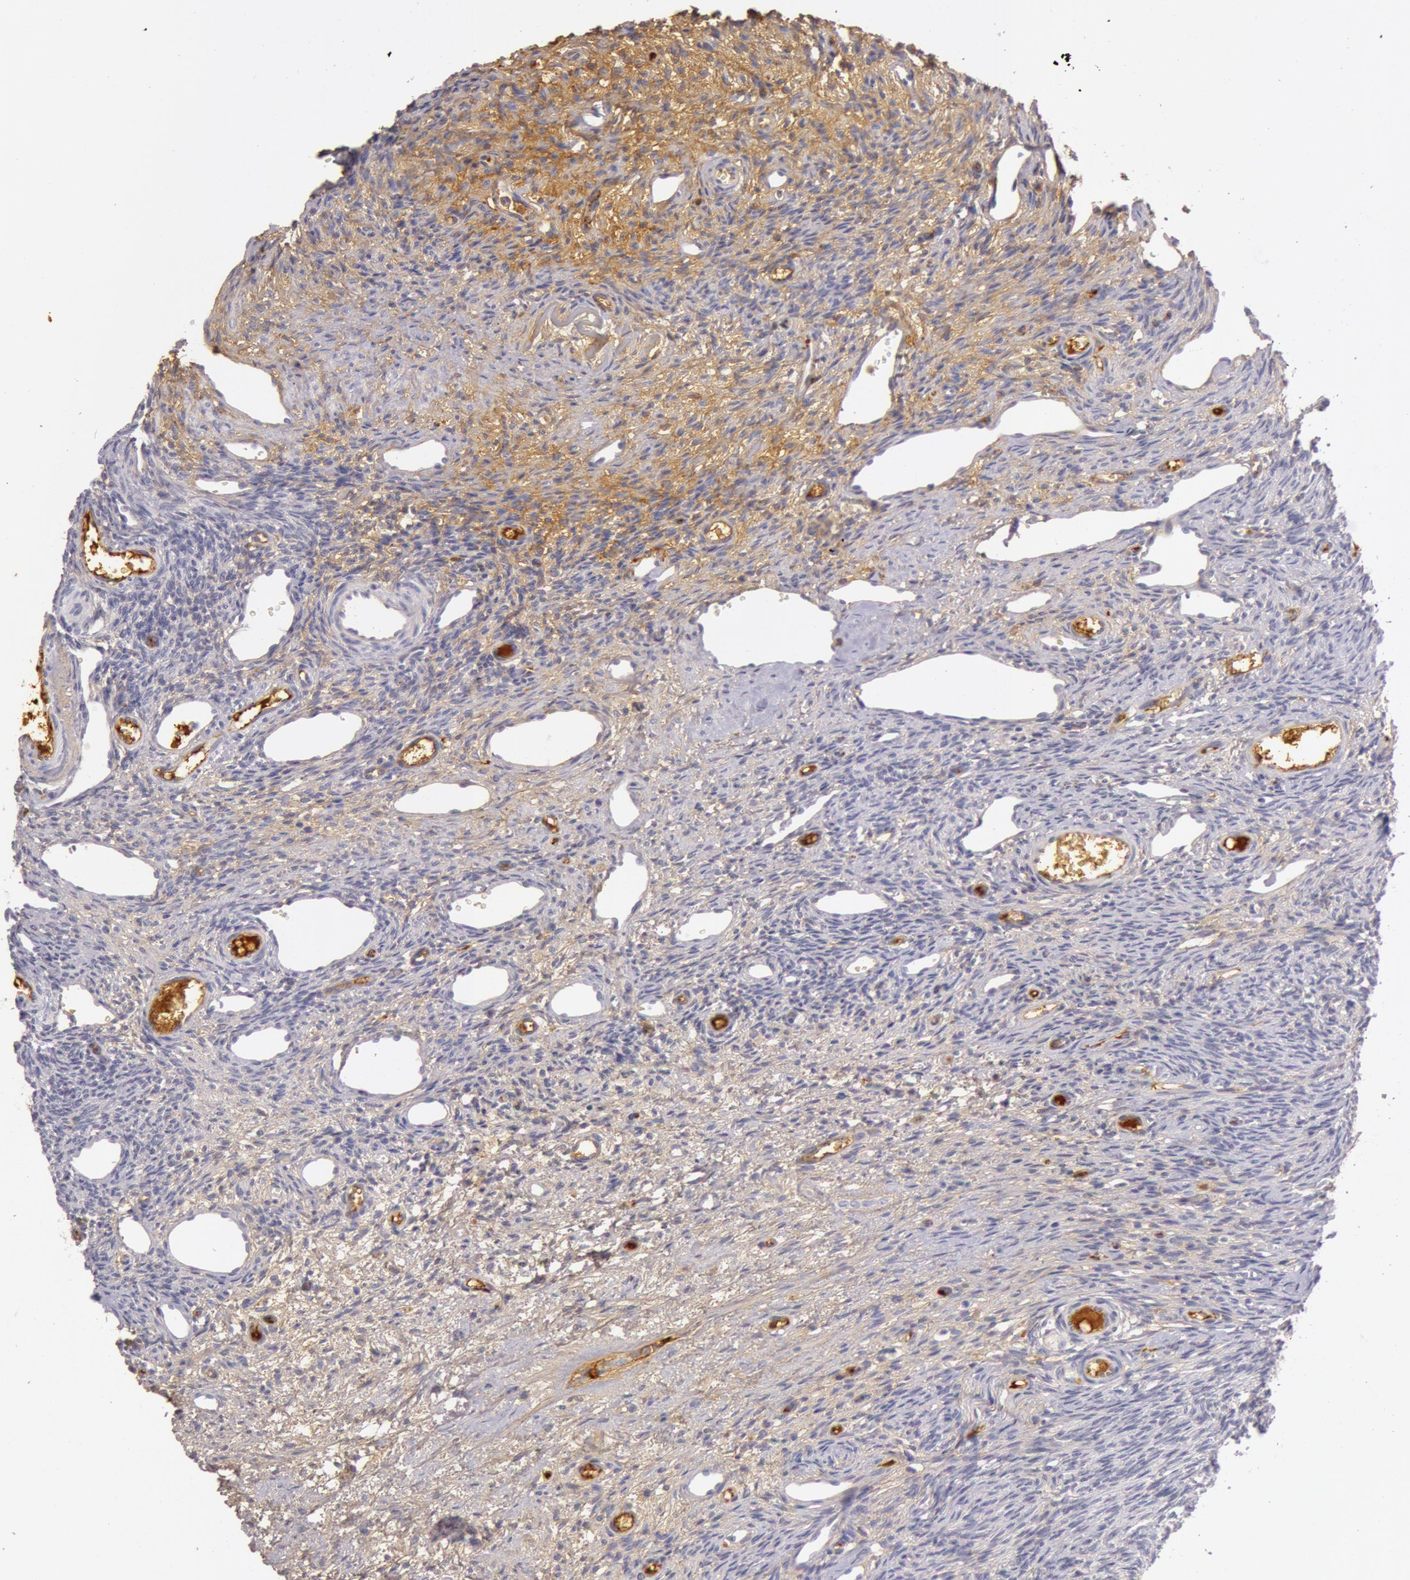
{"staining": {"intensity": "negative", "quantity": "none", "location": "none"}, "tissue": "ovary", "cell_type": "Follicle cells", "image_type": "normal", "snomed": [{"axis": "morphology", "description": "Normal tissue, NOS"}, {"axis": "topography", "description": "Ovary"}], "caption": "Micrograph shows no protein staining in follicle cells of benign ovary.", "gene": "C4BPA", "patient": {"sex": "female", "age": 33}}